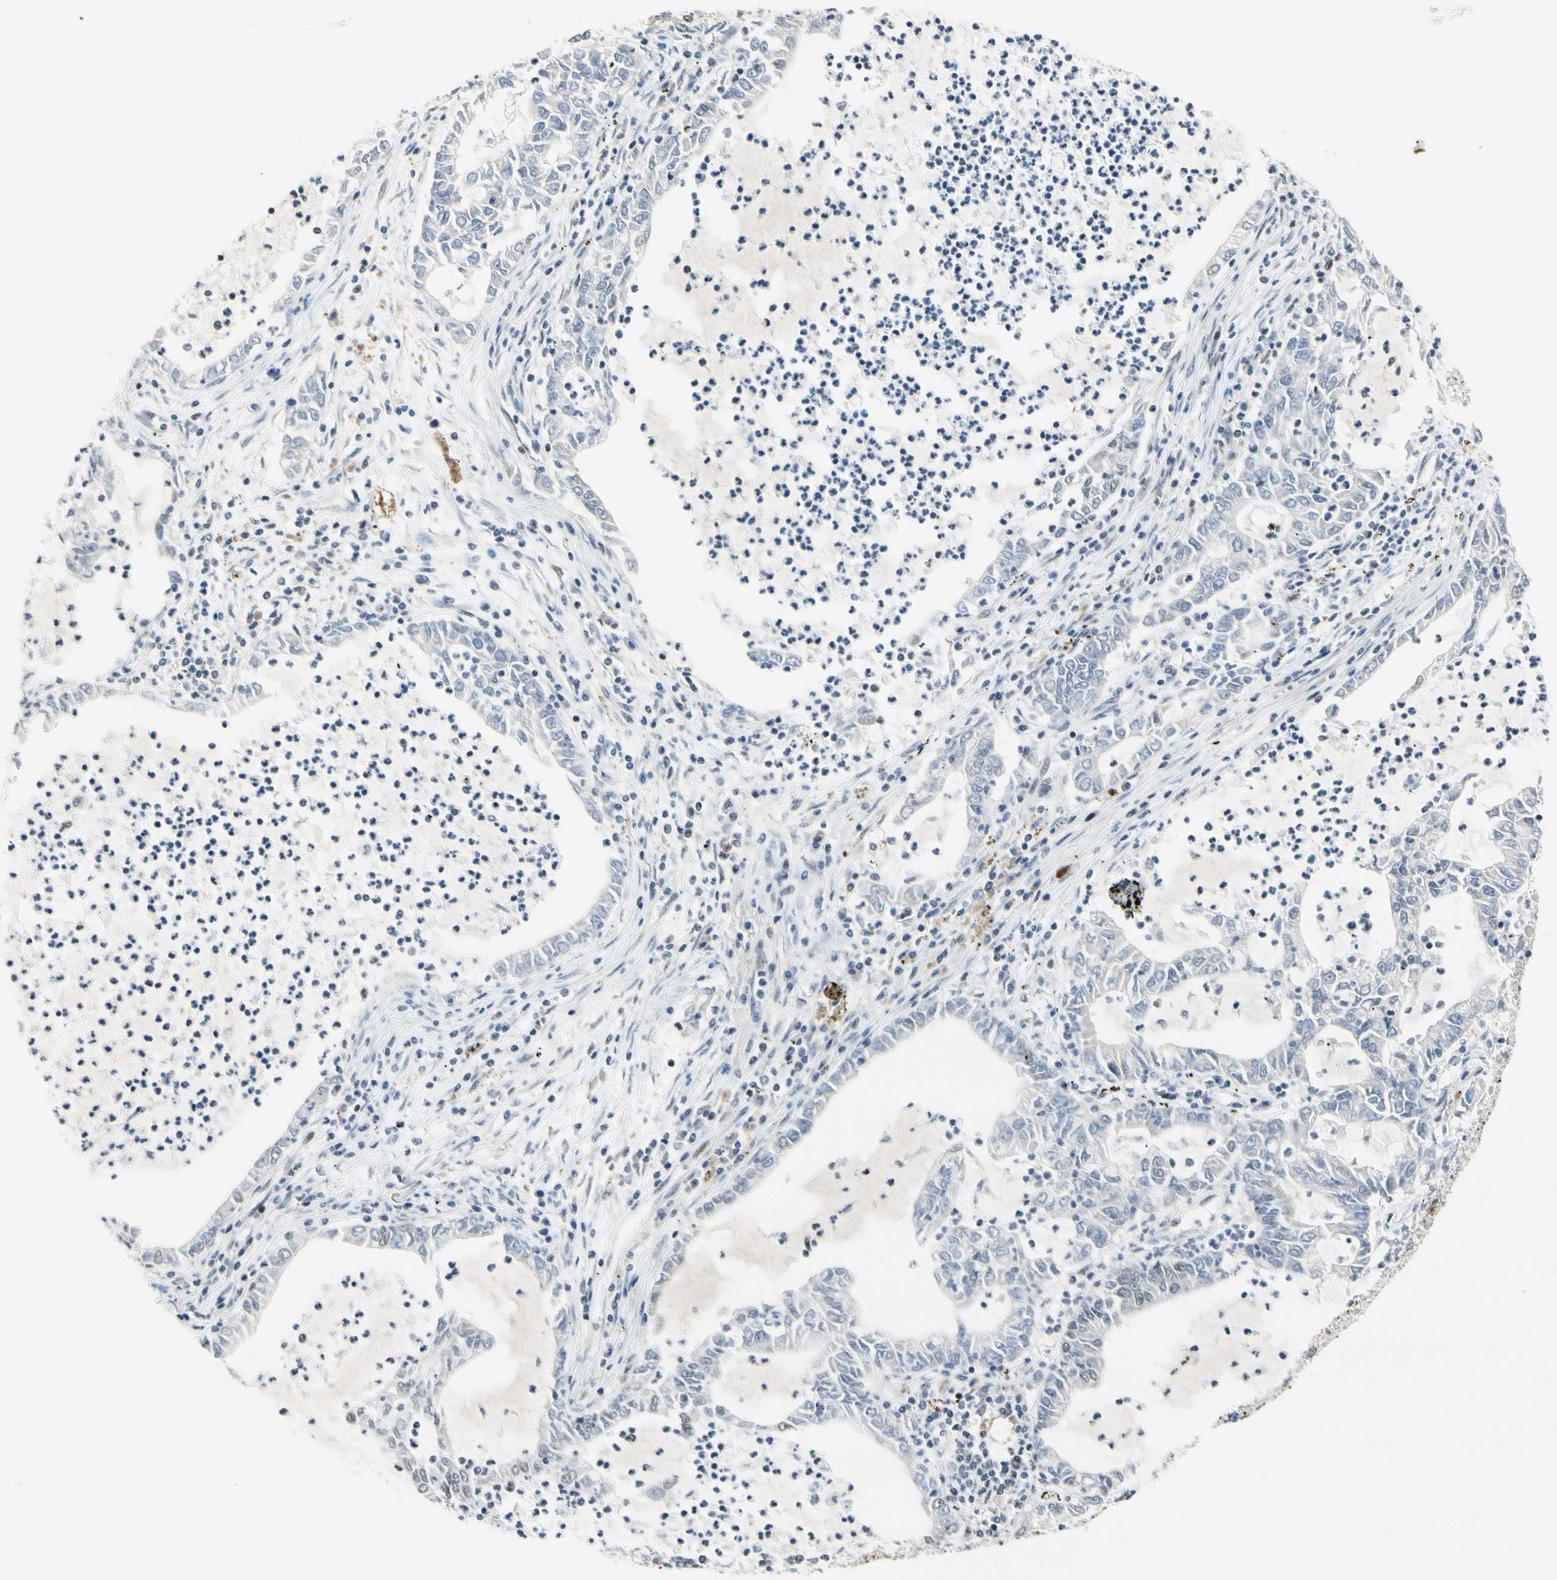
{"staining": {"intensity": "negative", "quantity": "none", "location": "none"}, "tissue": "lung cancer", "cell_type": "Tumor cells", "image_type": "cancer", "snomed": [{"axis": "morphology", "description": "Adenocarcinoma, NOS"}, {"axis": "topography", "description": "Lung"}], "caption": "Immunohistochemistry of lung cancer demonstrates no expression in tumor cells.", "gene": "SLC27A6", "patient": {"sex": "female", "age": 51}}